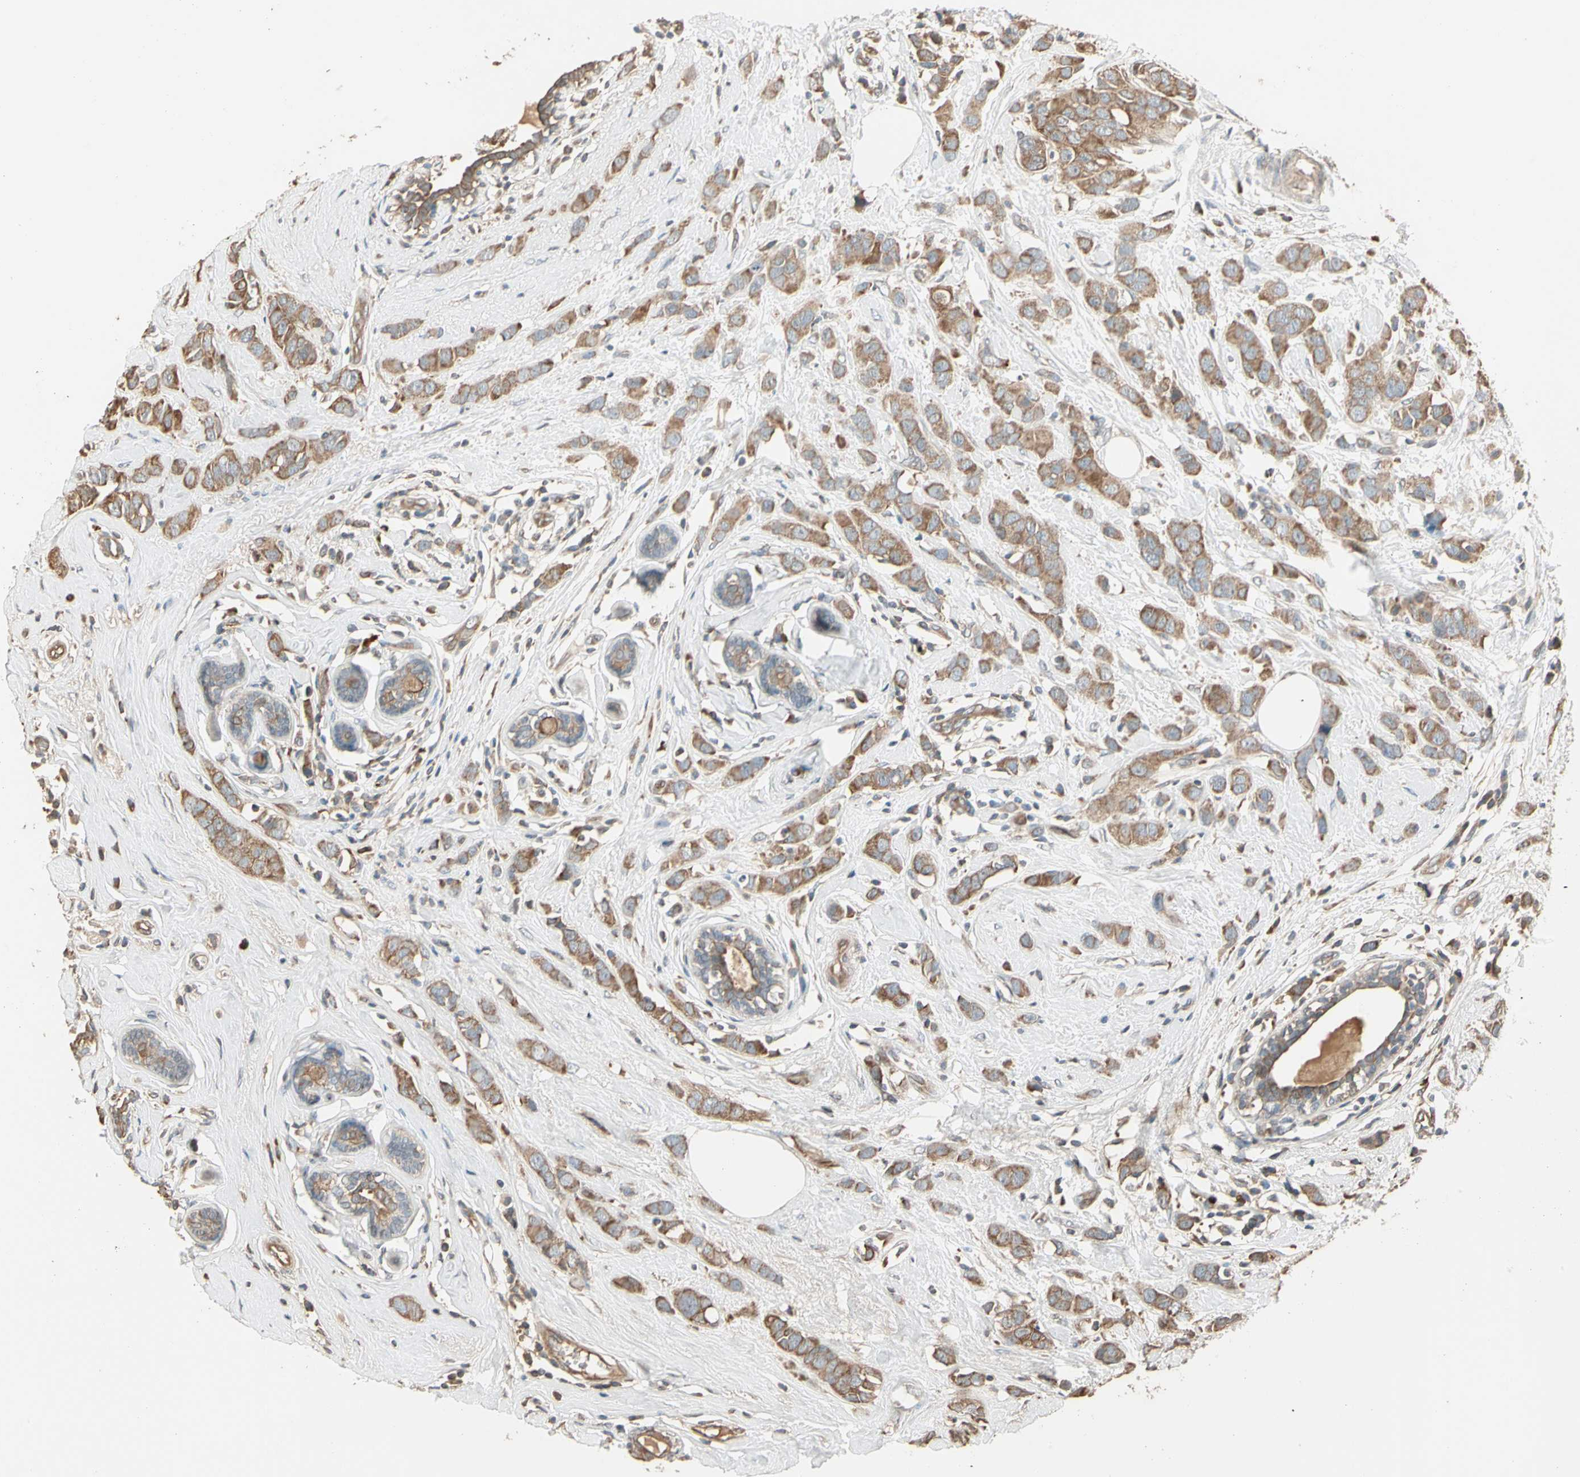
{"staining": {"intensity": "moderate", "quantity": ">75%", "location": "cytoplasmic/membranous"}, "tissue": "breast cancer", "cell_type": "Tumor cells", "image_type": "cancer", "snomed": [{"axis": "morphology", "description": "Normal tissue, NOS"}, {"axis": "morphology", "description": "Duct carcinoma"}, {"axis": "topography", "description": "Breast"}], "caption": "There is medium levels of moderate cytoplasmic/membranous expression in tumor cells of breast cancer (infiltrating ductal carcinoma), as demonstrated by immunohistochemical staining (brown color).", "gene": "TNFRSF21", "patient": {"sex": "female", "age": 50}}